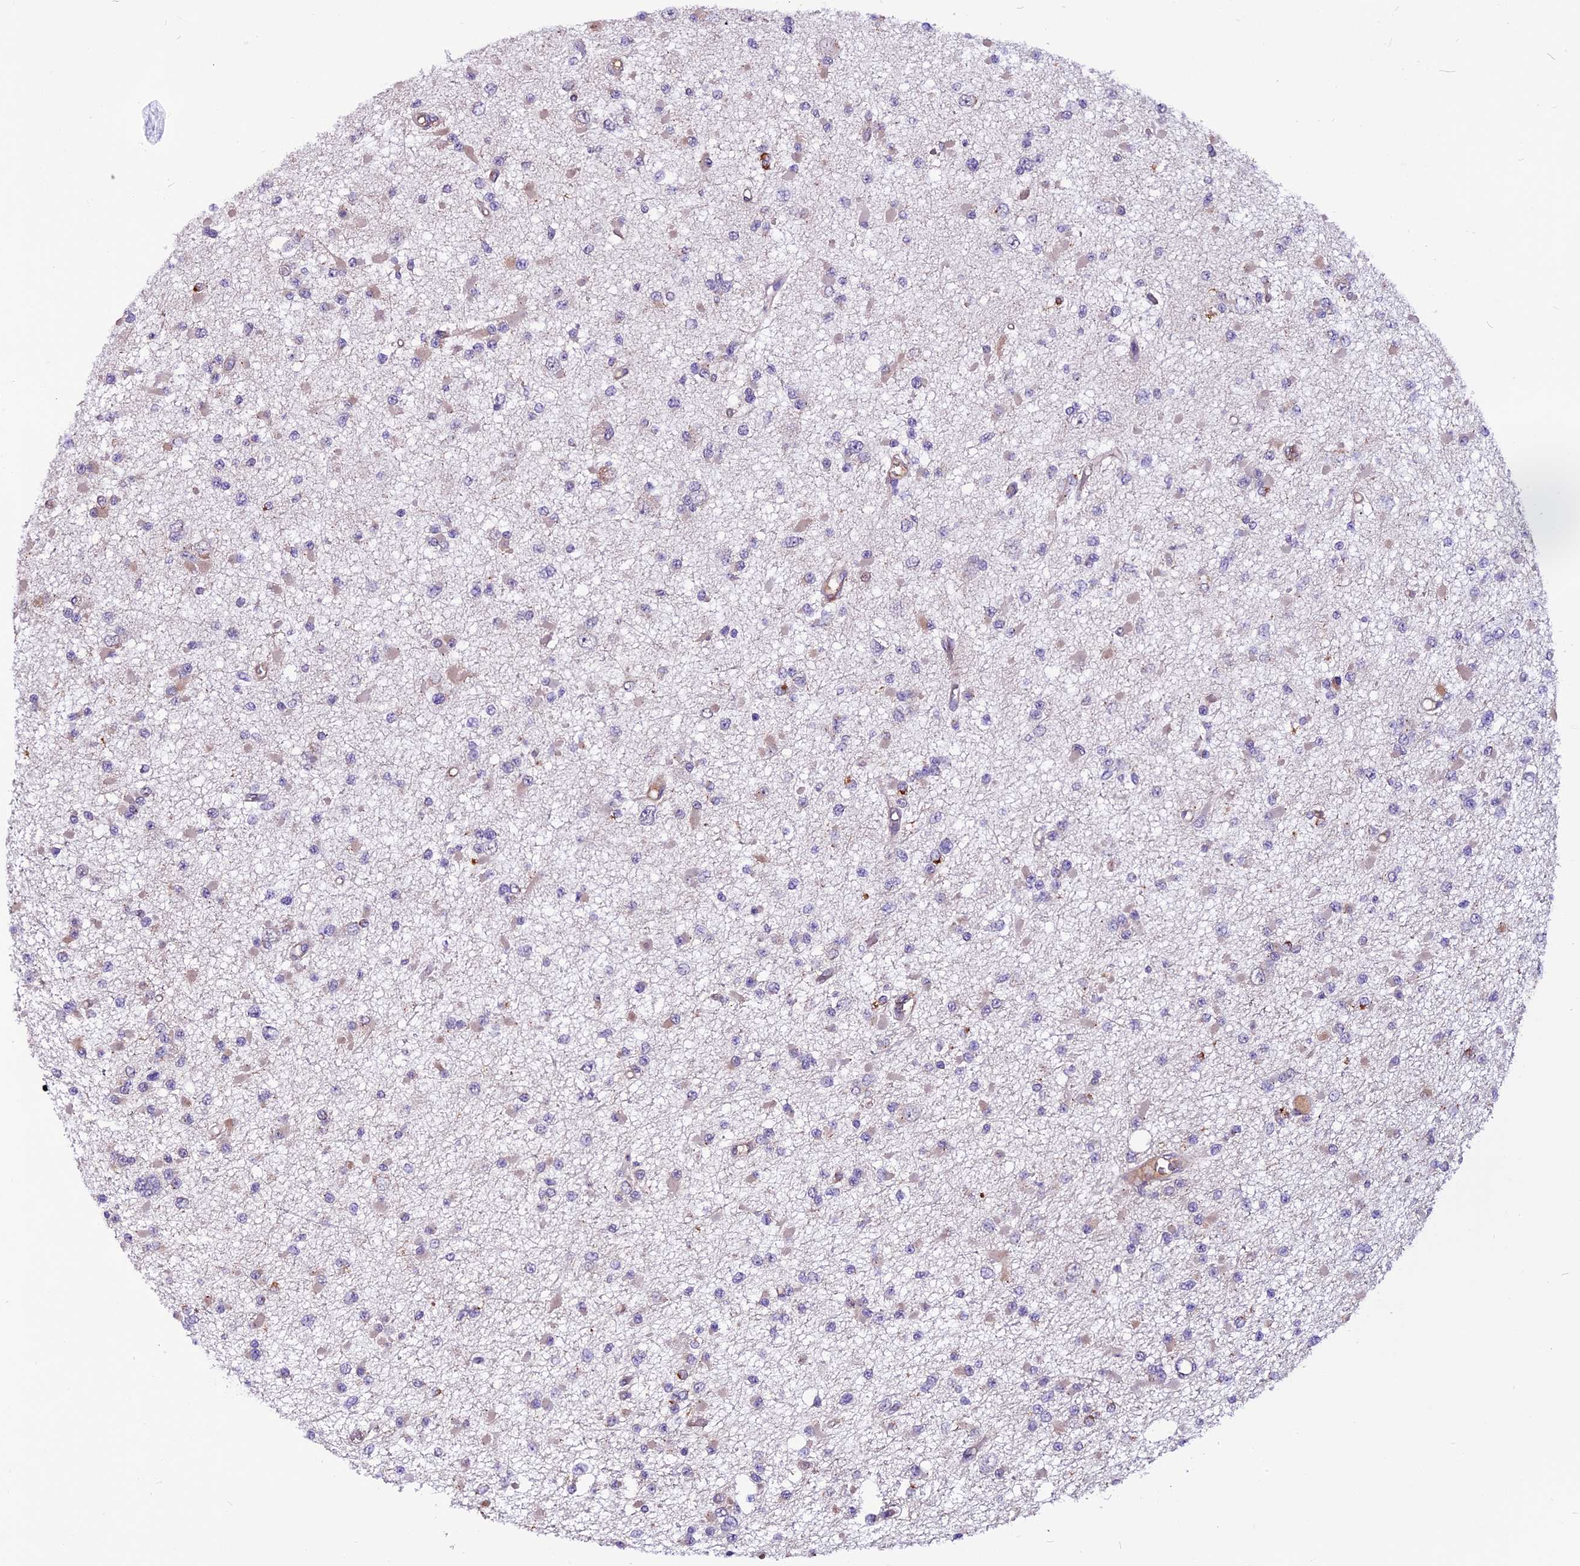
{"staining": {"intensity": "weak", "quantity": "<25%", "location": "cytoplasmic/membranous"}, "tissue": "glioma", "cell_type": "Tumor cells", "image_type": "cancer", "snomed": [{"axis": "morphology", "description": "Glioma, malignant, Low grade"}, {"axis": "topography", "description": "Brain"}], "caption": "The micrograph displays no significant positivity in tumor cells of glioma.", "gene": "RINL", "patient": {"sex": "female", "age": 22}}